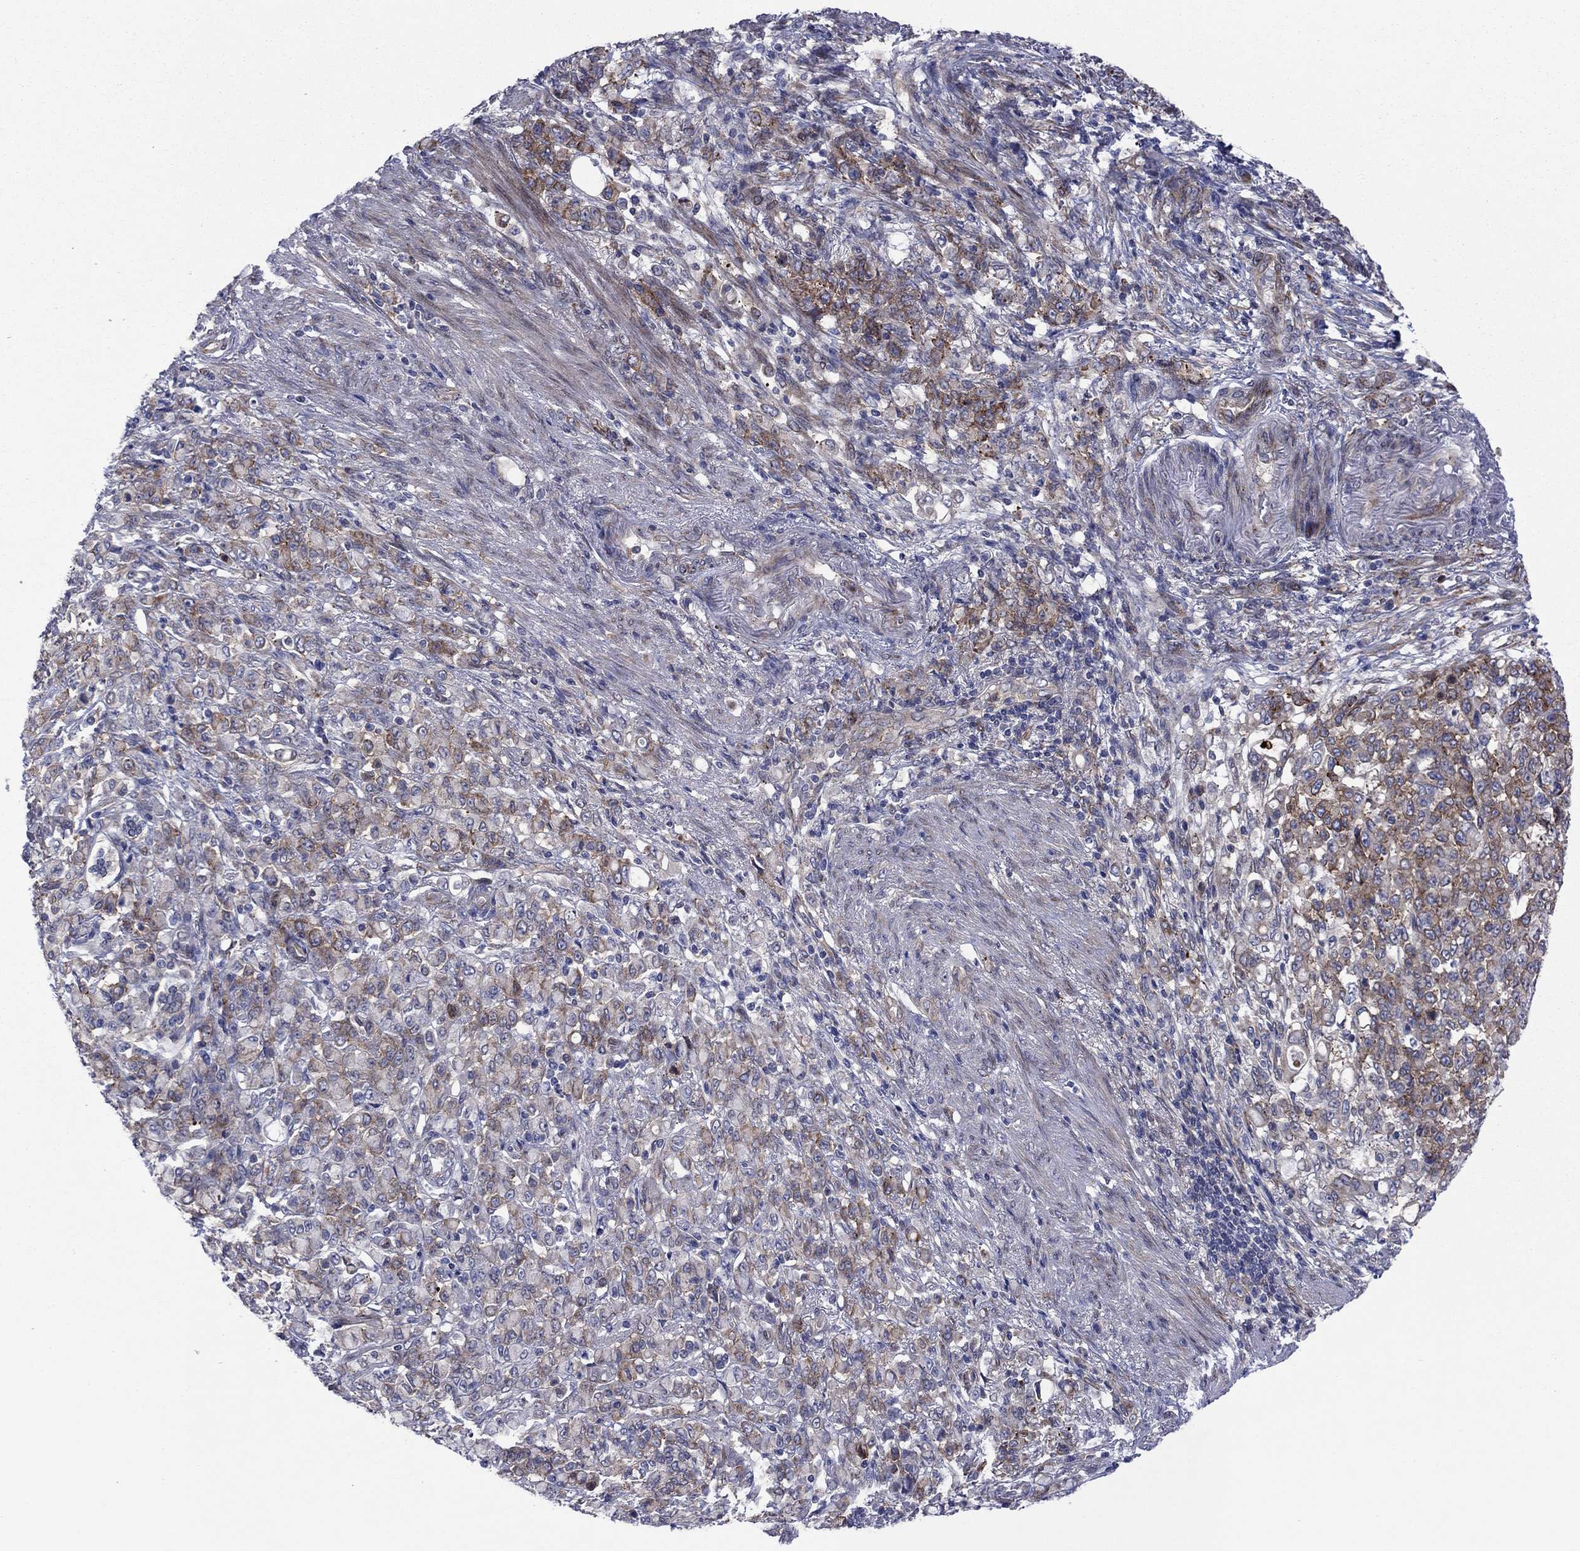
{"staining": {"intensity": "moderate", "quantity": "25%-75%", "location": "cytoplasmic/membranous"}, "tissue": "stomach cancer", "cell_type": "Tumor cells", "image_type": "cancer", "snomed": [{"axis": "morphology", "description": "Normal tissue, NOS"}, {"axis": "morphology", "description": "Adenocarcinoma, NOS"}, {"axis": "topography", "description": "Stomach"}], "caption": "This image demonstrates stomach cancer (adenocarcinoma) stained with IHC to label a protein in brown. The cytoplasmic/membranous of tumor cells show moderate positivity for the protein. Nuclei are counter-stained blue.", "gene": "GPR155", "patient": {"sex": "female", "age": 79}}